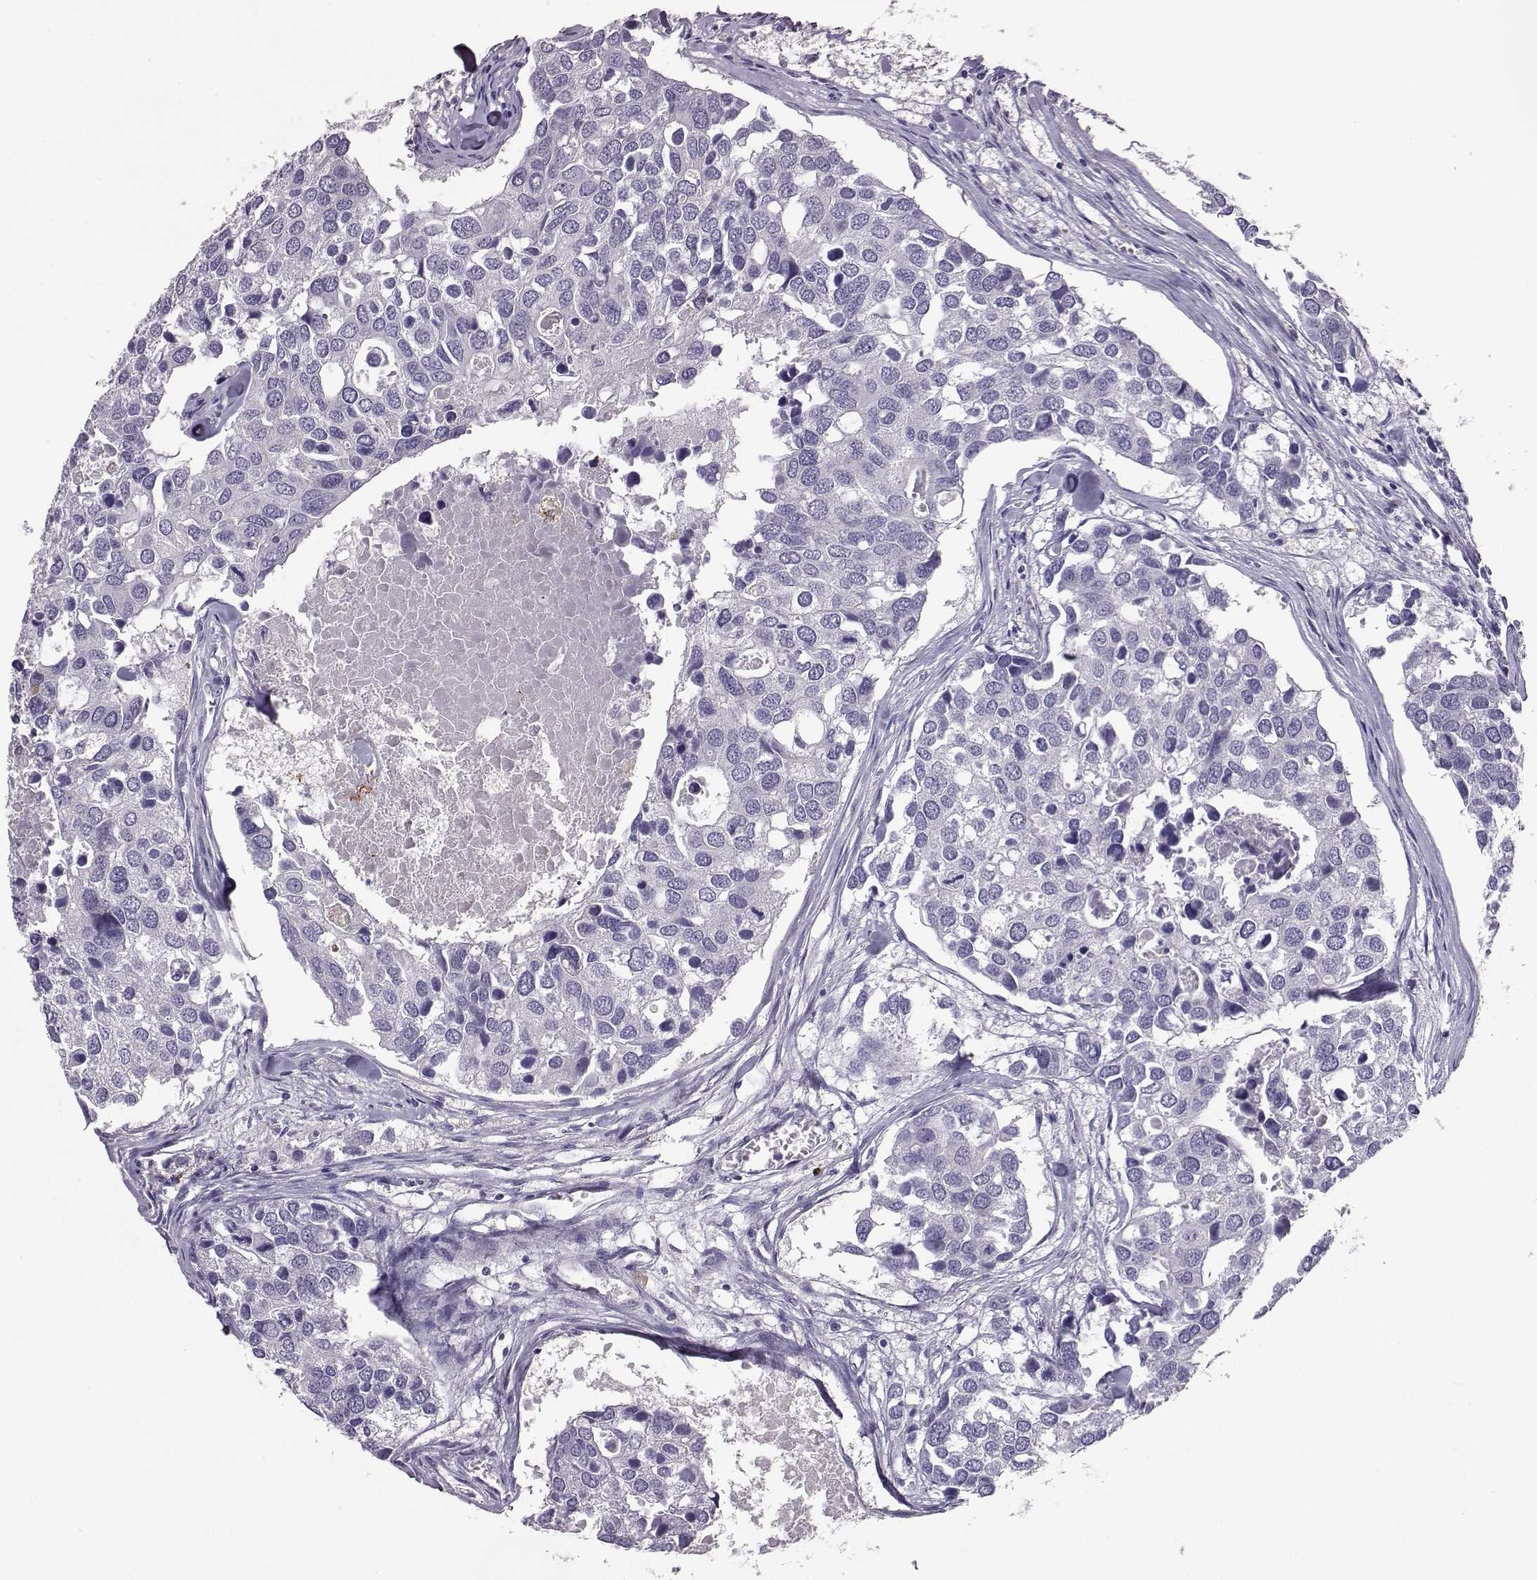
{"staining": {"intensity": "negative", "quantity": "none", "location": "none"}, "tissue": "breast cancer", "cell_type": "Tumor cells", "image_type": "cancer", "snomed": [{"axis": "morphology", "description": "Duct carcinoma"}, {"axis": "topography", "description": "Breast"}], "caption": "Image shows no significant protein expression in tumor cells of breast cancer (intraductal carcinoma).", "gene": "ADGRG5", "patient": {"sex": "female", "age": 83}}